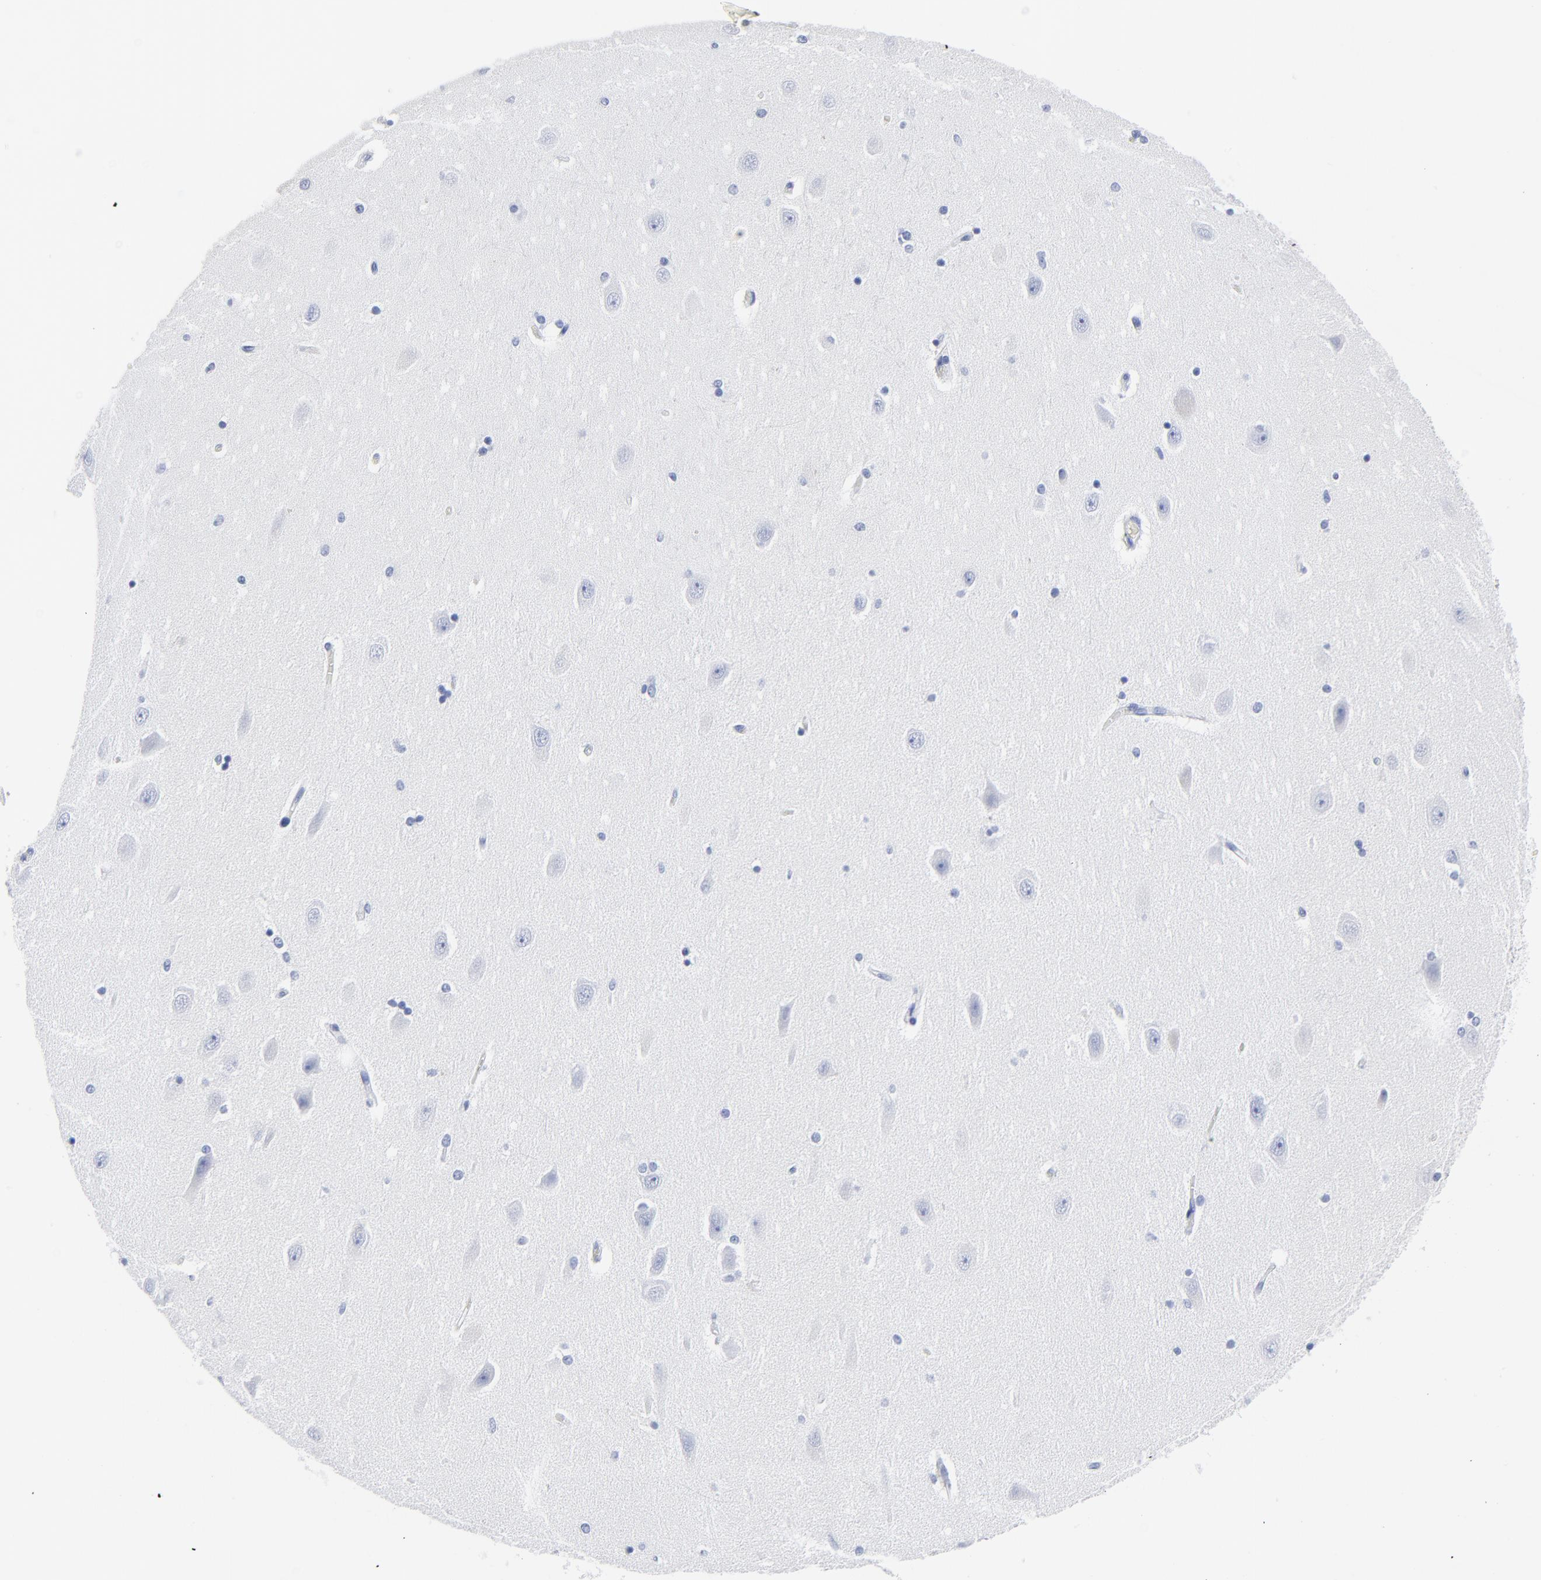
{"staining": {"intensity": "negative", "quantity": "none", "location": "none"}, "tissue": "hippocampus", "cell_type": "Glial cells", "image_type": "normal", "snomed": [{"axis": "morphology", "description": "Normal tissue, NOS"}, {"axis": "topography", "description": "Hippocampus"}], "caption": "High power microscopy histopathology image of an IHC histopathology image of normal hippocampus, revealing no significant staining in glial cells.", "gene": "STAT2", "patient": {"sex": "female", "age": 54}}